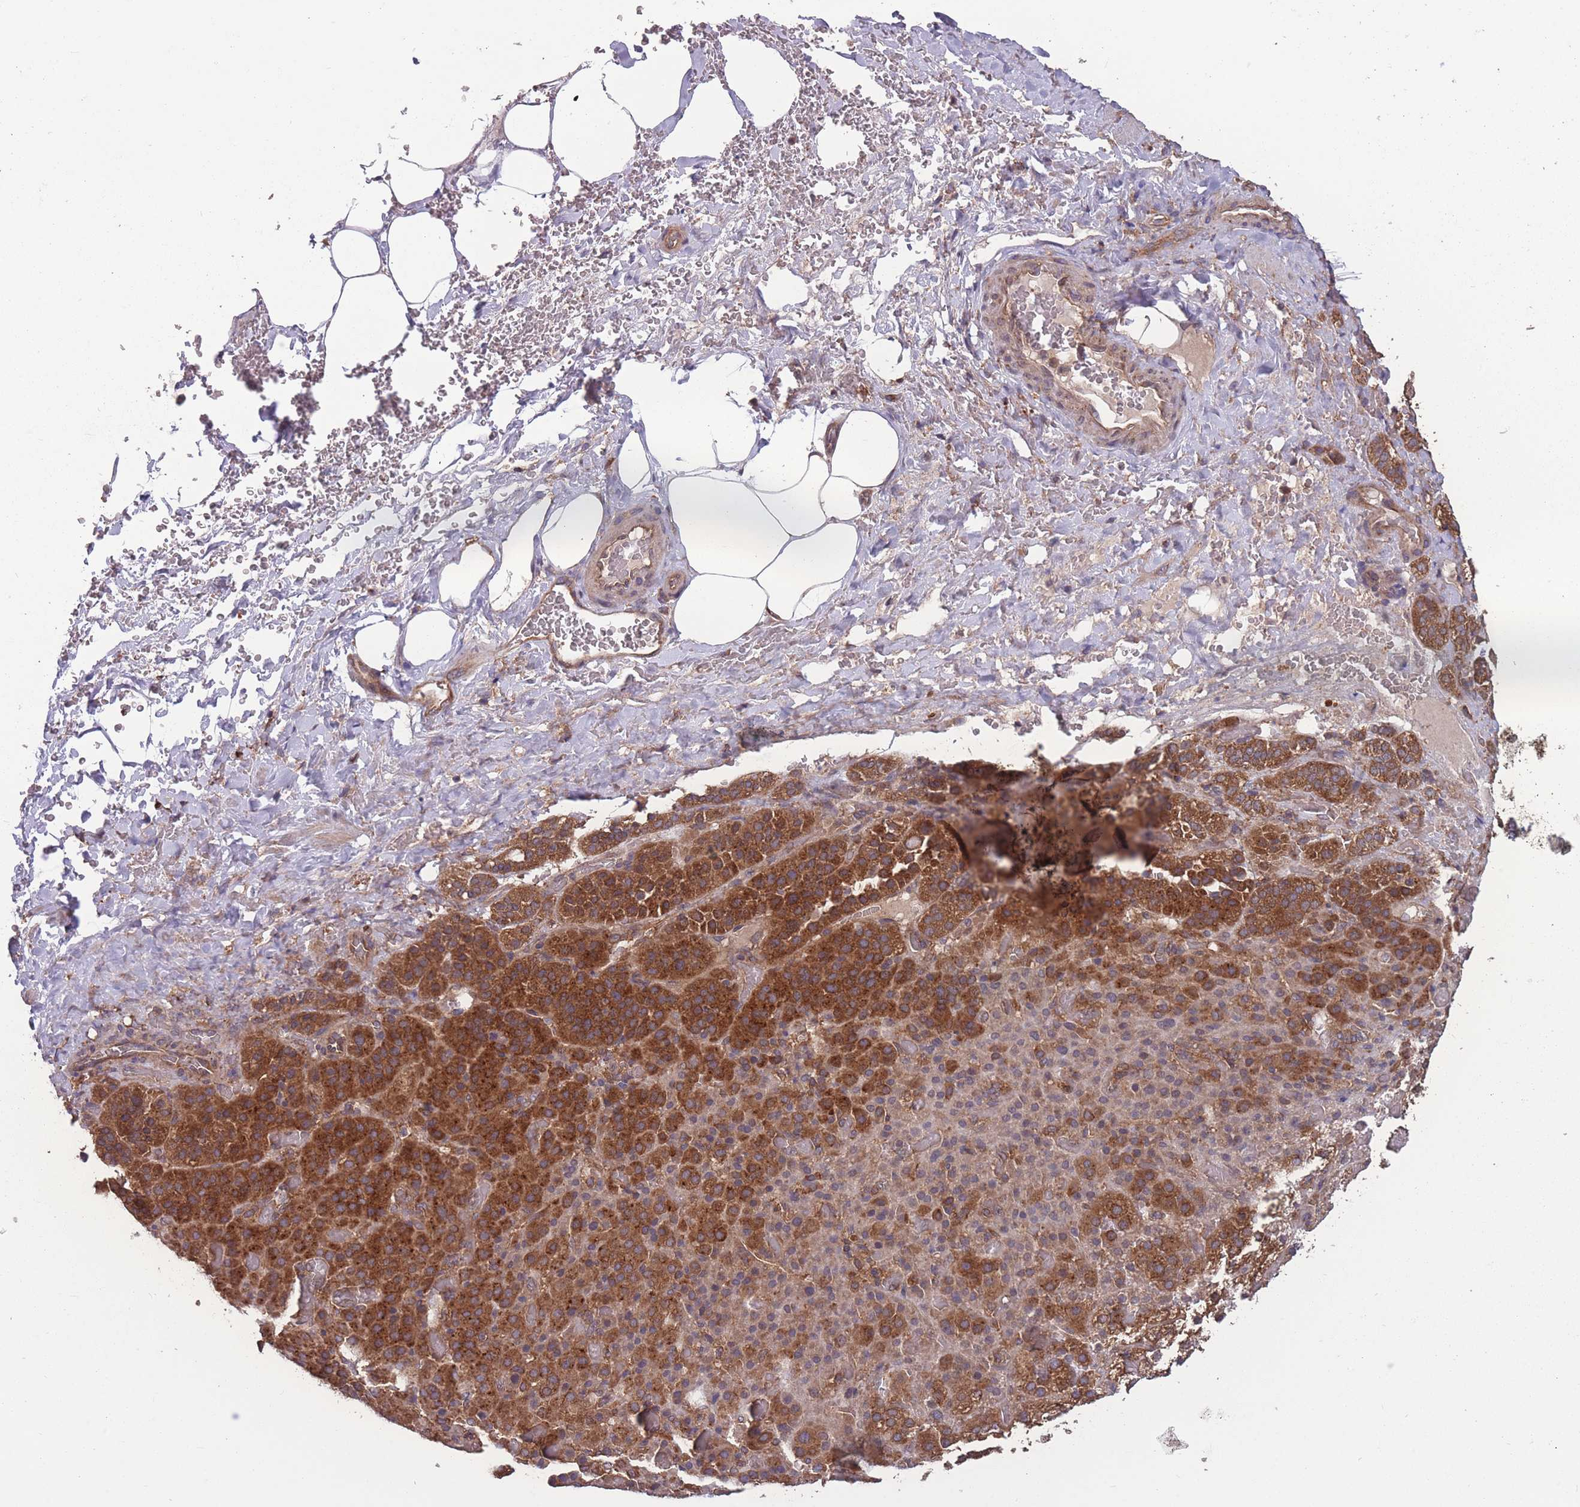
{"staining": {"intensity": "strong", "quantity": ">75%", "location": "cytoplasmic/membranous"}, "tissue": "adrenal gland", "cell_type": "Glandular cells", "image_type": "normal", "snomed": [{"axis": "morphology", "description": "Normal tissue, NOS"}, {"axis": "topography", "description": "Adrenal gland"}], "caption": "Strong cytoplasmic/membranous protein positivity is appreciated in approximately >75% of glandular cells in adrenal gland.", "gene": "ZPR1", "patient": {"sex": "male", "age": 57}}